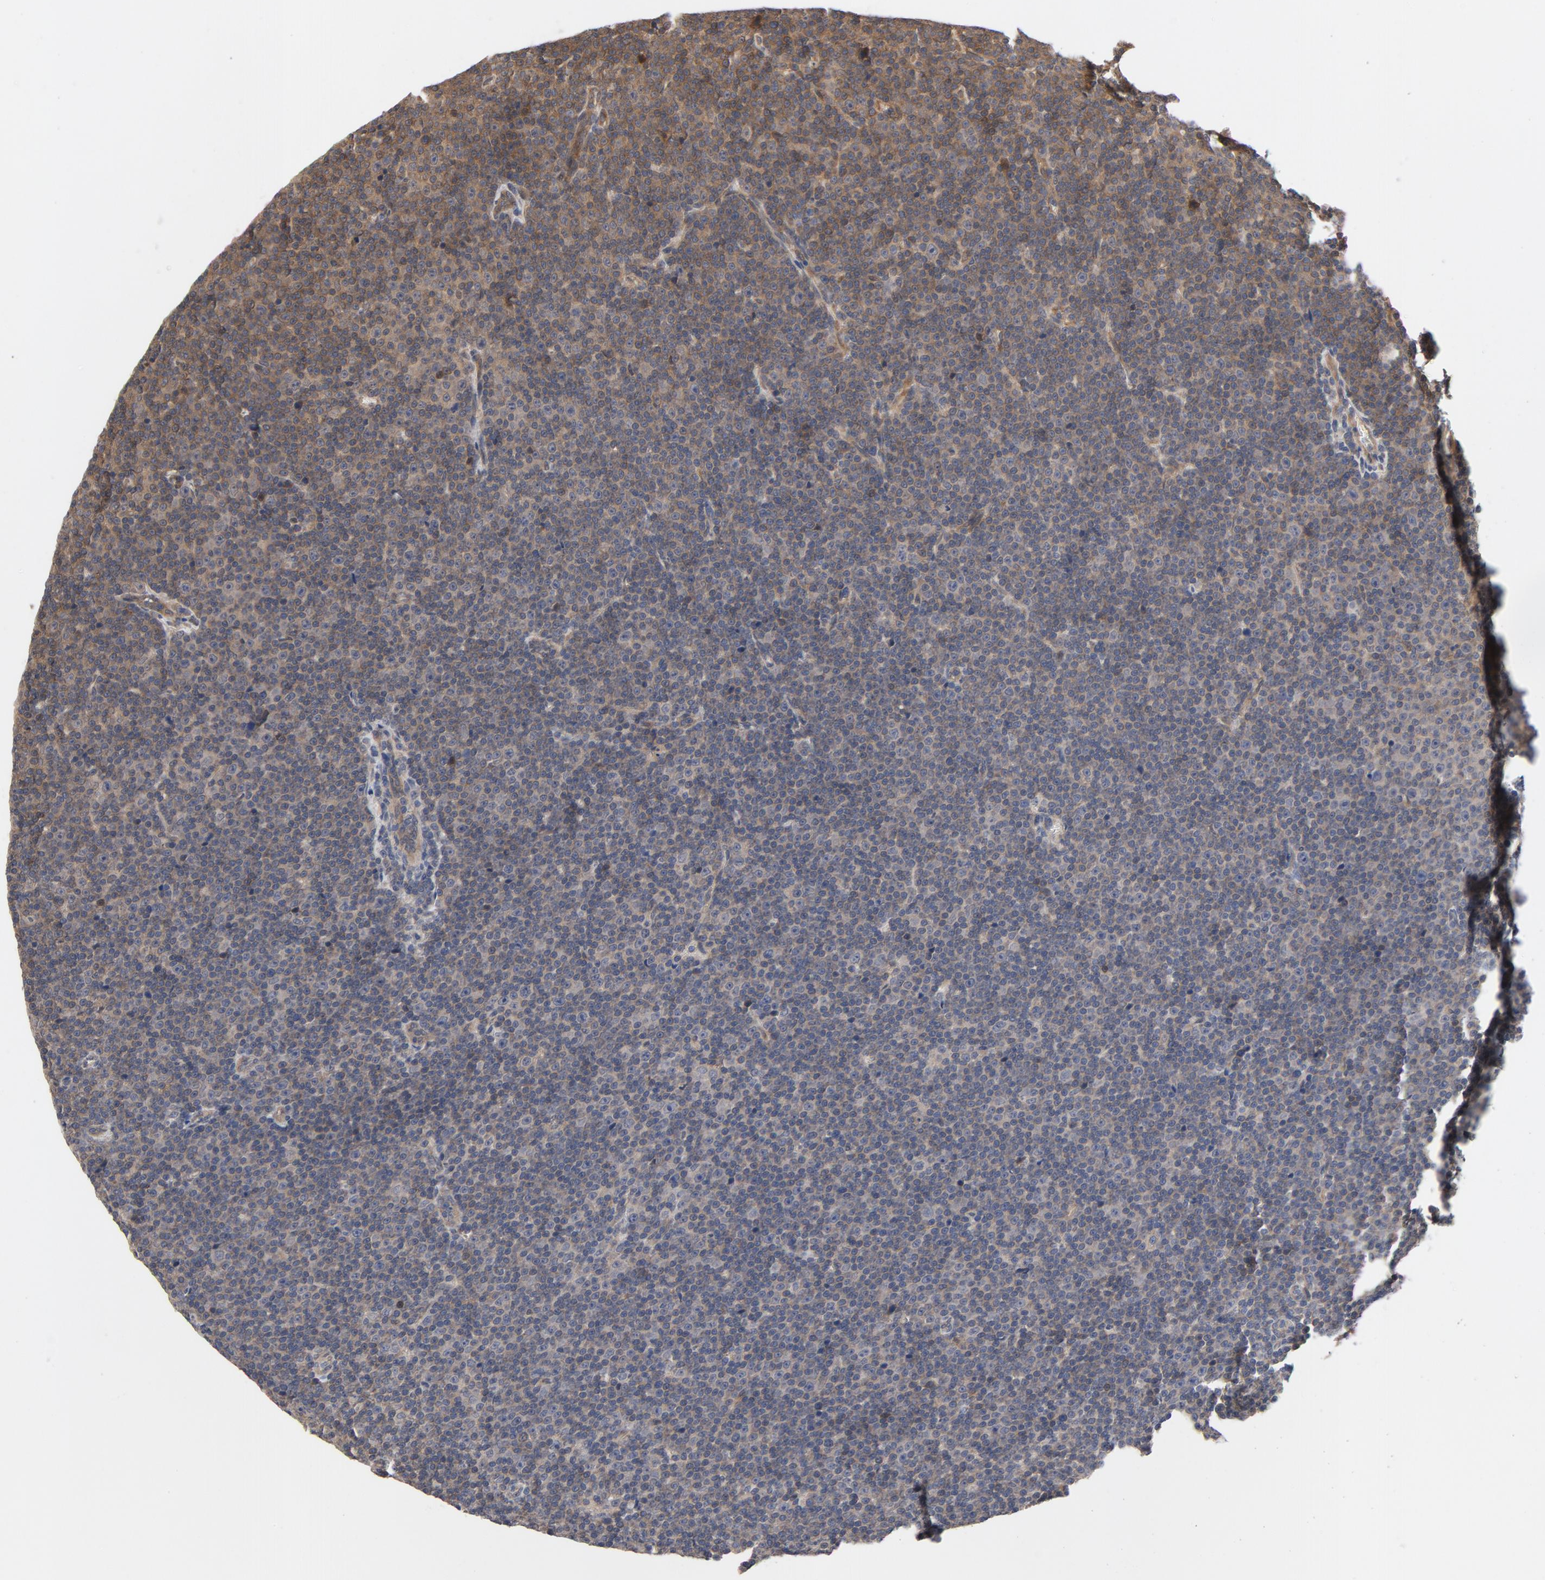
{"staining": {"intensity": "negative", "quantity": "none", "location": "none"}, "tissue": "lymphoma", "cell_type": "Tumor cells", "image_type": "cancer", "snomed": [{"axis": "morphology", "description": "Malignant lymphoma, non-Hodgkin's type, Low grade"}, {"axis": "topography", "description": "Lymph node"}], "caption": "Malignant lymphoma, non-Hodgkin's type (low-grade) stained for a protein using IHC shows no positivity tumor cells.", "gene": "PITPNM2", "patient": {"sex": "female", "age": 67}}